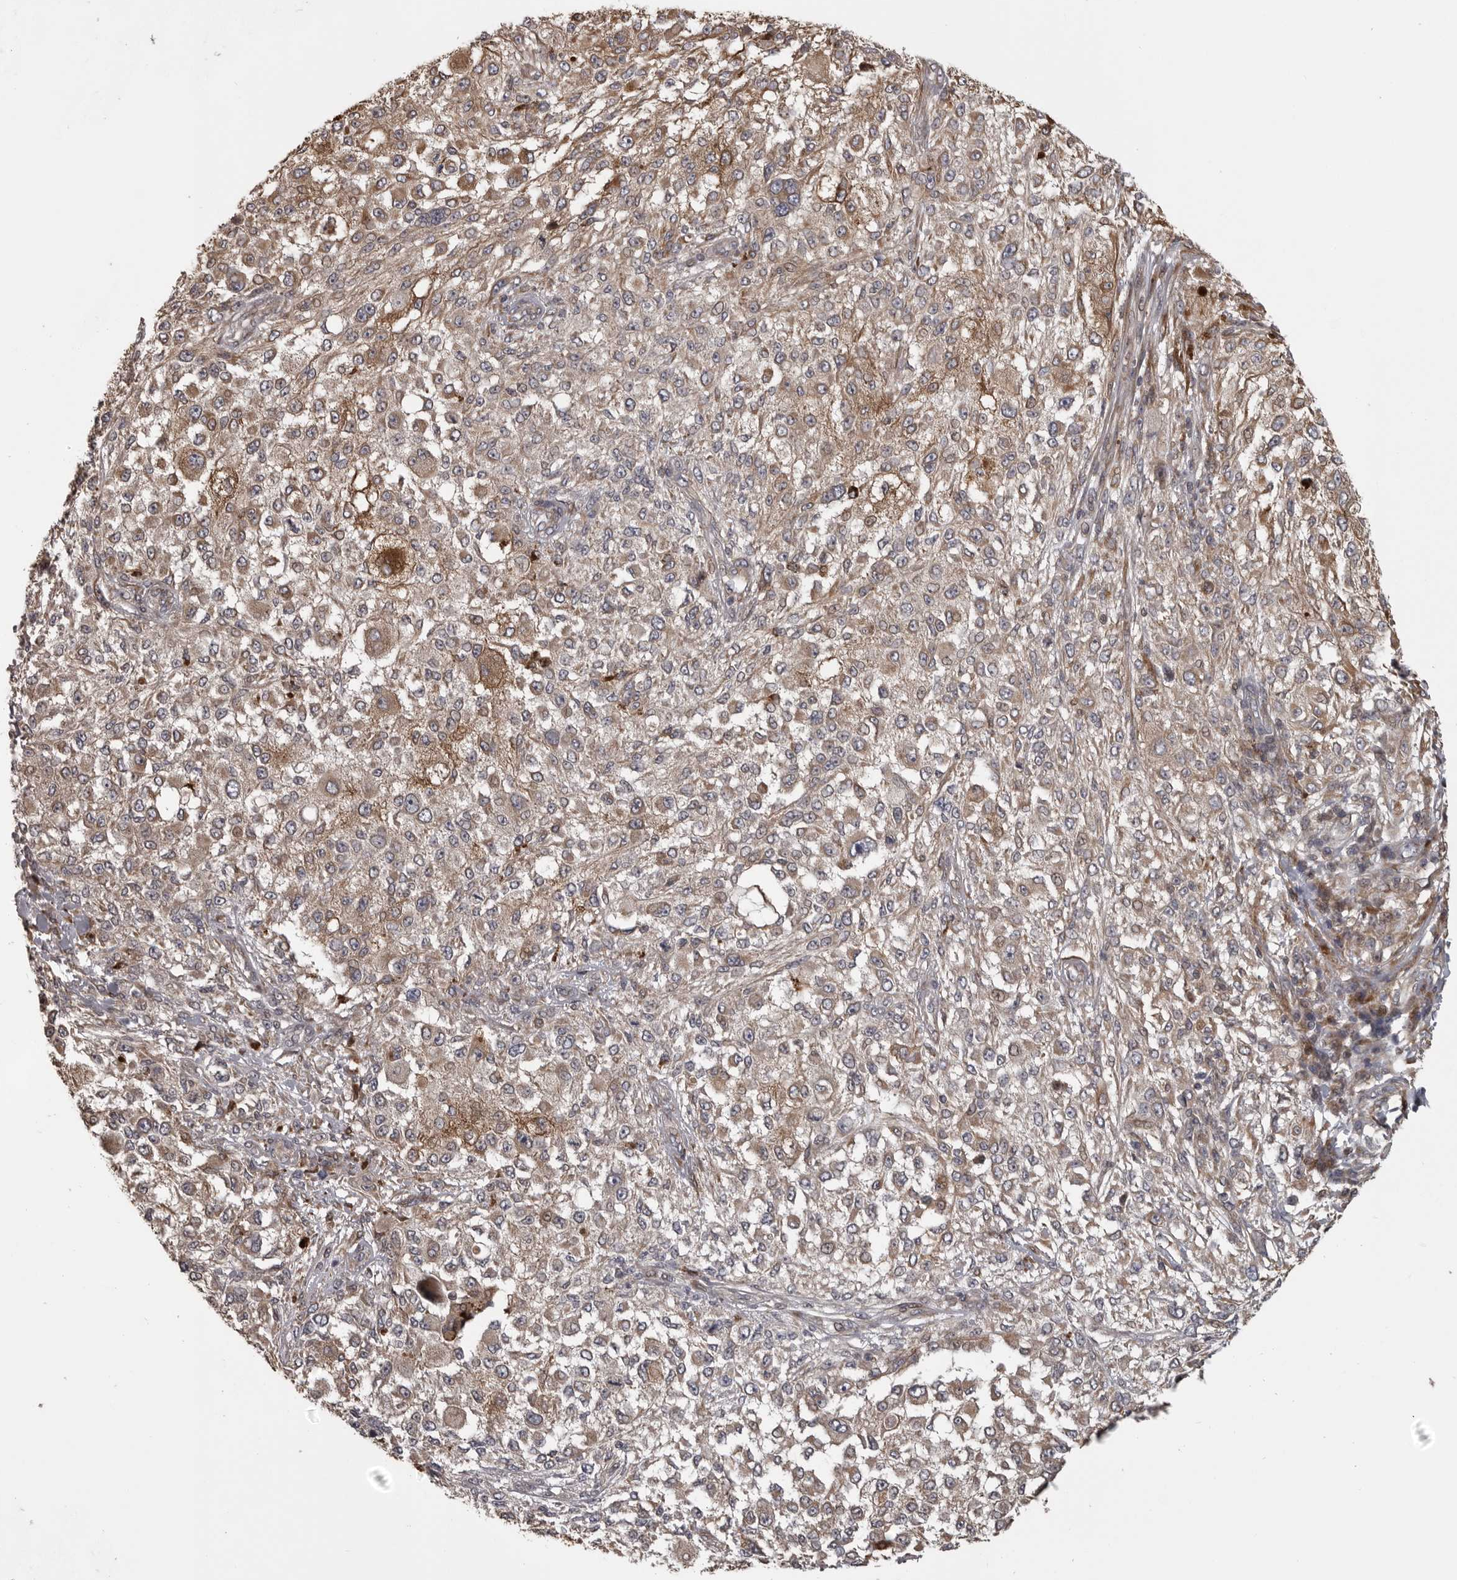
{"staining": {"intensity": "moderate", "quantity": "25%-75%", "location": "cytoplasmic/membranous"}, "tissue": "melanoma", "cell_type": "Tumor cells", "image_type": "cancer", "snomed": [{"axis": "morphology", "description": "Necrosis, NOS"}, {"axis": "morphology", "description": "Malignant melanoma, NOS"}, {"axis": "topography", "description": "Skin"}], "caption": "A brown stain highlights moderate cytoplasmic/membranous positivity of a protein in malignant melanoma tumor cells.", "gene": "ZNRF1", "patient": {"sex": "female", "age": 87}}